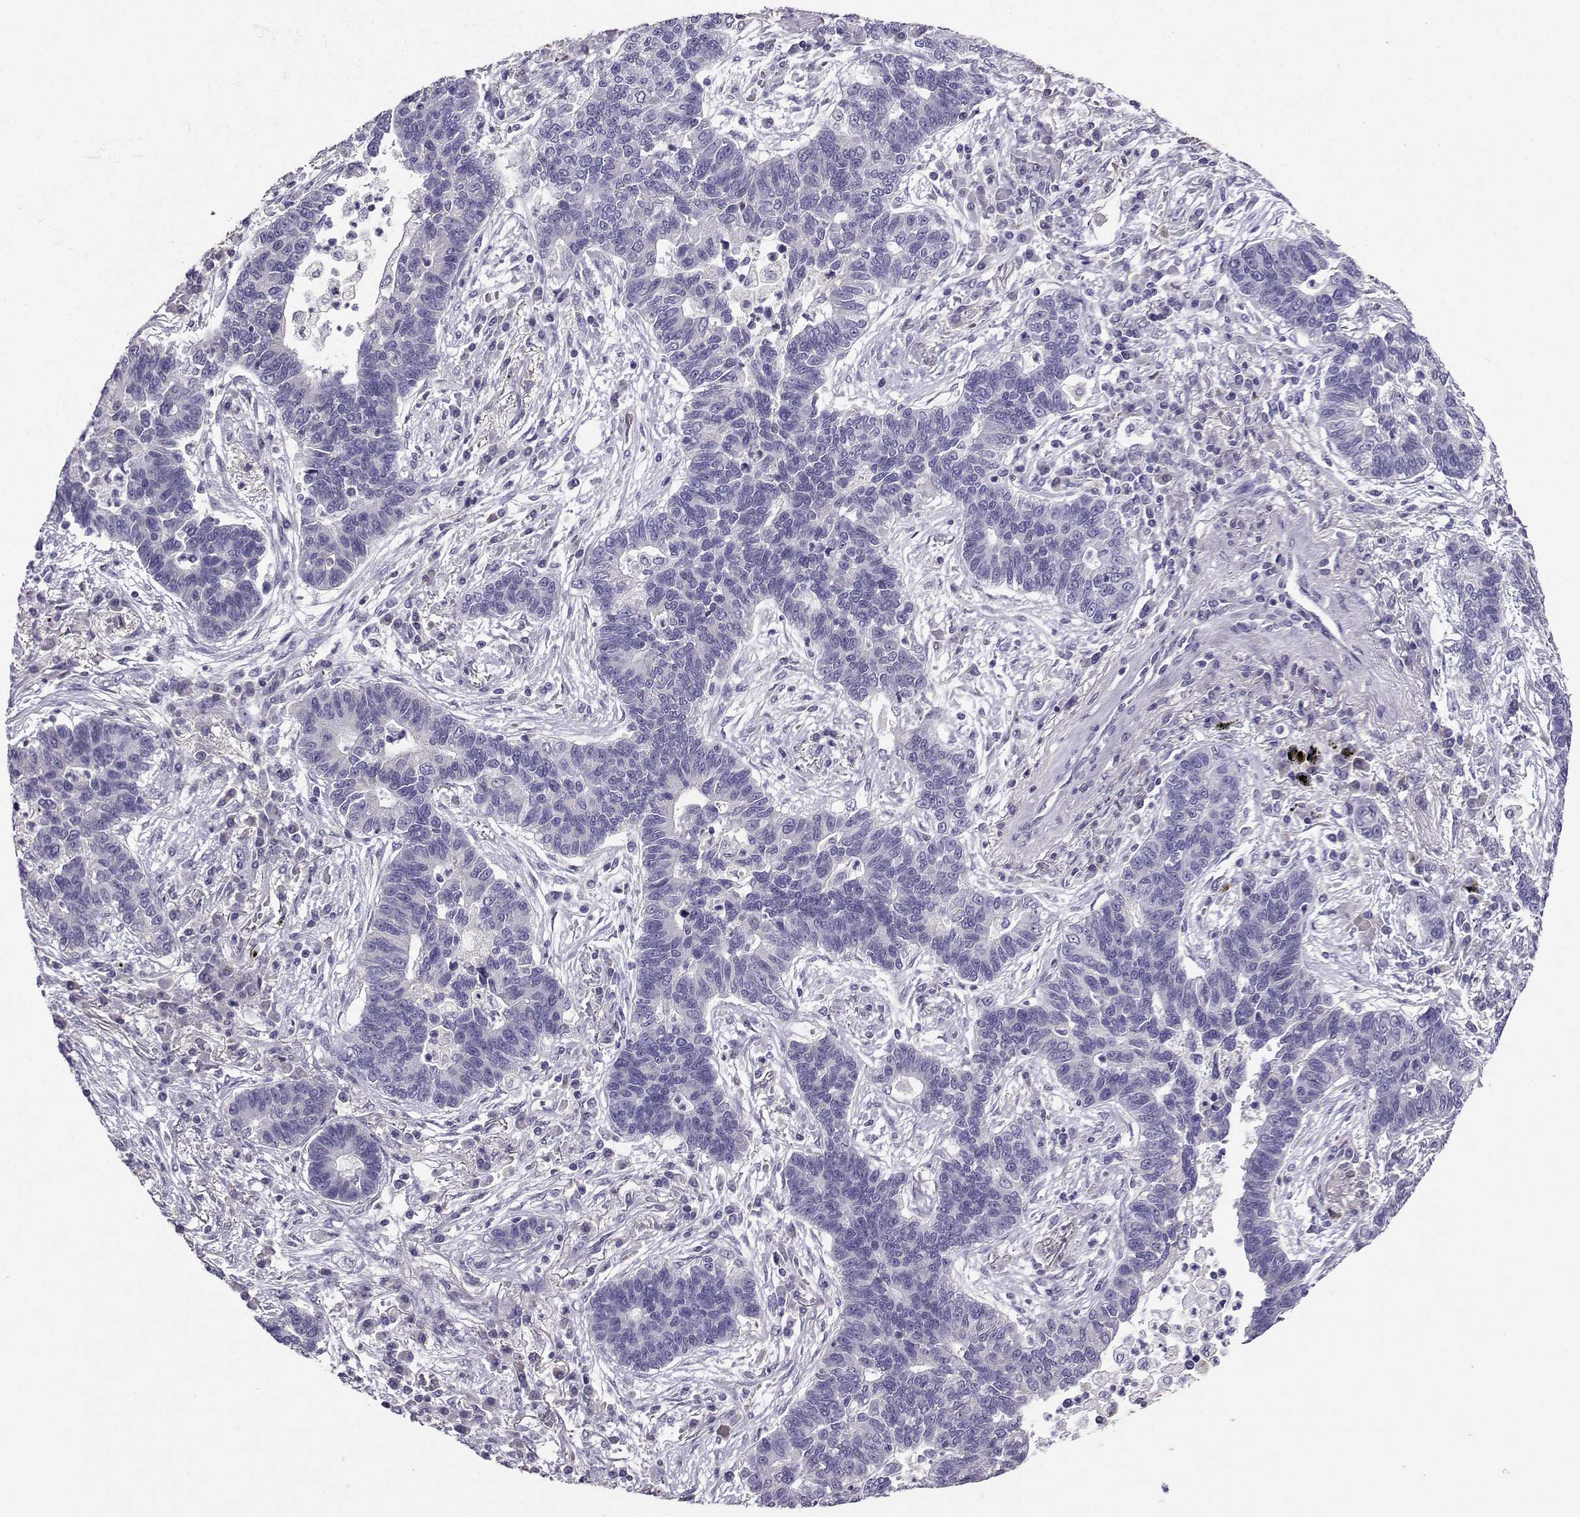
{"staining": {"intensity": "negative", "quantity": "none", "location": "none"}, "tissue": "lung cancer", "cell_type": "Tumor cells", "image_type": "cancer", "snomed": [{"axis": "morphology", "description": "Adenocarcinoma, NOS"}, {"axis": "topography", "description": "Lung"}], "caption": "This is a image of immunohistochemistry (IHC) staining of adenocarcinoma (lung), which shows no positivity in tumor cells. (Immunohistochemistry (ihc), brightfield microscopy, high magnification).", "gene": "GRIK4", "patient": {"sex": "female", "age": 57}}